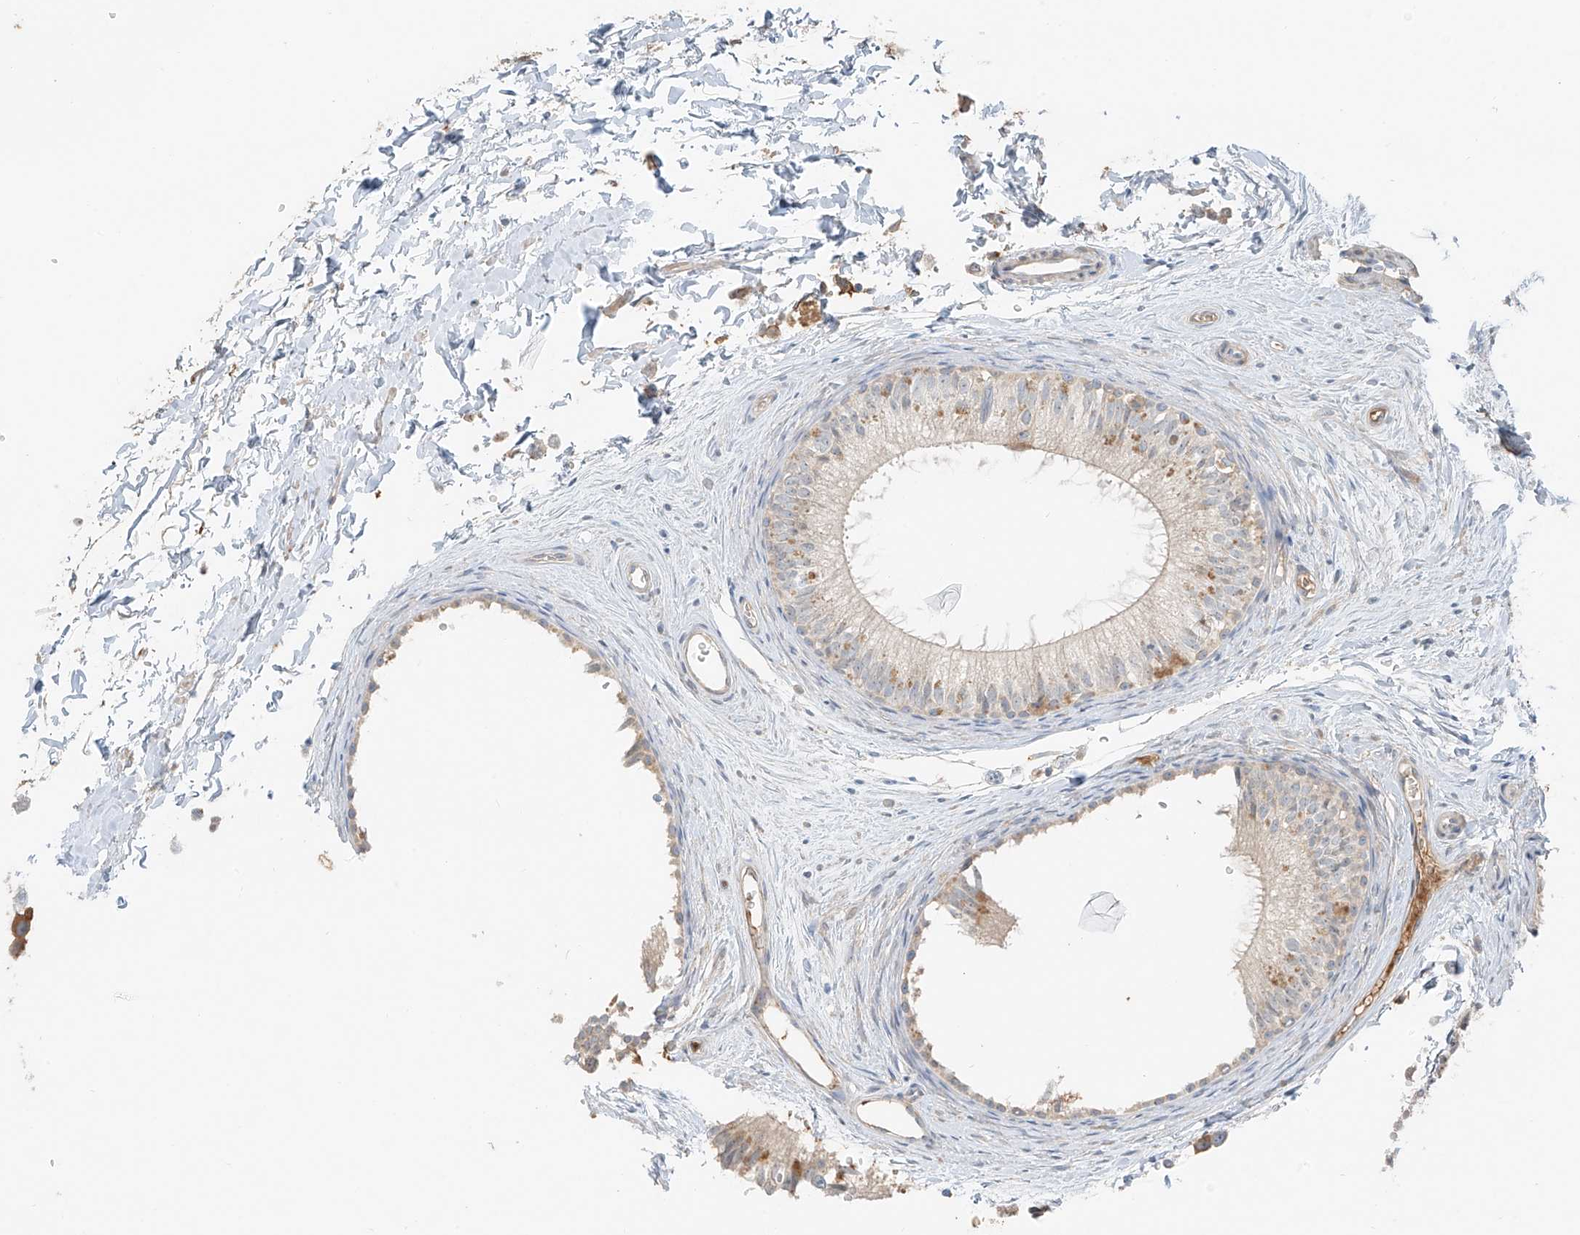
{"staining": {"intensity": "negative", "quantity": "none", "location": "none"}, "tissue": "epididymis", "cell_type": "Glandular cells", "image_type": "normal", "snomed": [{"axis": "morphology", "description": "Normal tissue, NOS"}, {"axis": "topography", "description": "Epididymis"}], "caption": "Image shows no significant protein staining in glandular cells of benign epididymis.", "gene": "FSTL1", "patient": {"sex": "male", "age": 34}}